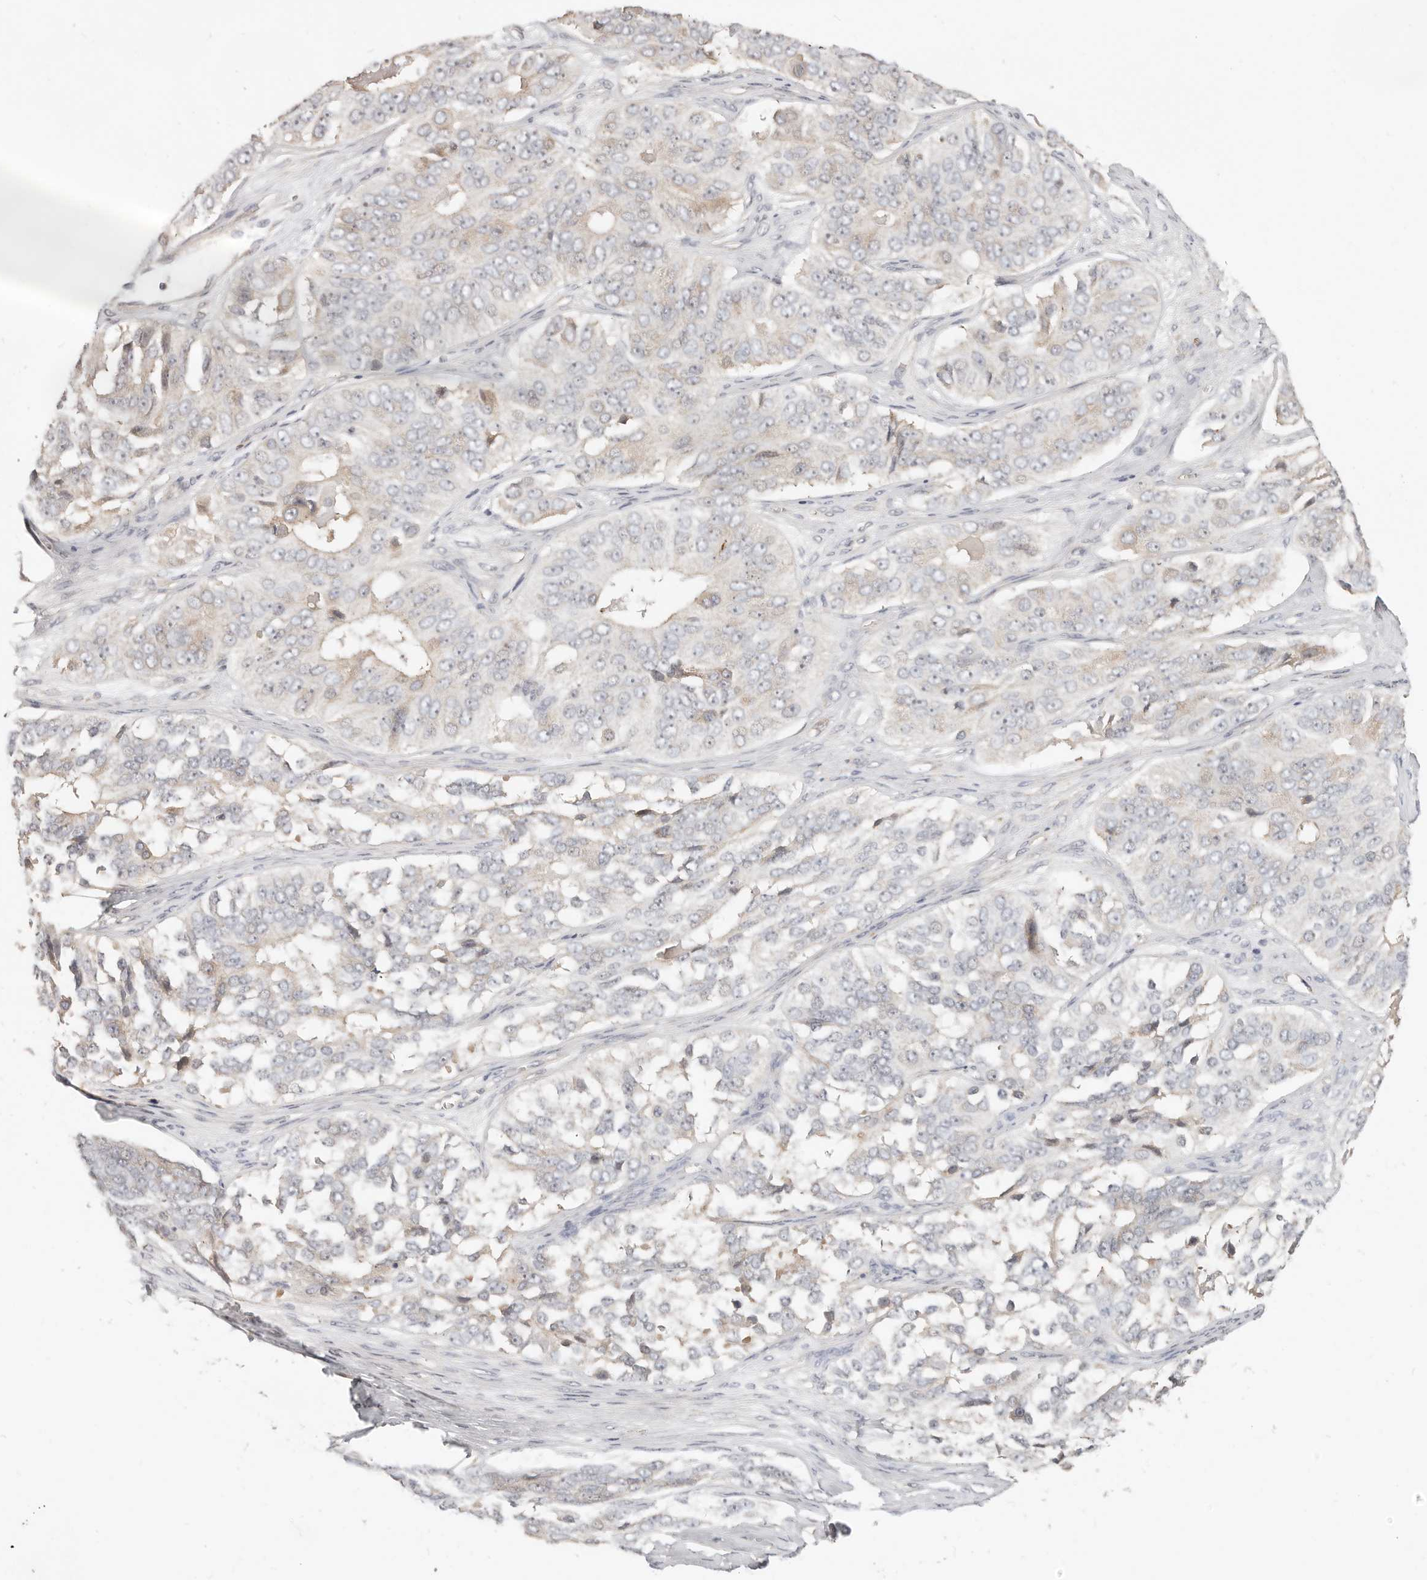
{"staining": {"intensity": "weak", "quantity": "<25%", "location": "cytoplasmic/membranous"}, "tissue": "ovarian cancer", "cell_type": "Tumor cells", "image_type": "cancer", "snomed": [{"axis": "morphology", "description": "Carcinoma, endometroid"}, {"axis": "topography", "description": "Ovary"}], "caption": "High magnification brightfield microscopy of ovarian cancer stained with DAB (3,3'-diaminobenzidine) (brown) and counterstained with hematoxylin (blue): tumor cells show no significant staining. The staining was performed using DAB to visualize the protein expression in brown, while the nuclei were stained in blue with hematoxylin (Magnification: 20x).", "gene": "ZRANB1", "patient": {"sex": "female", "age": 51}}